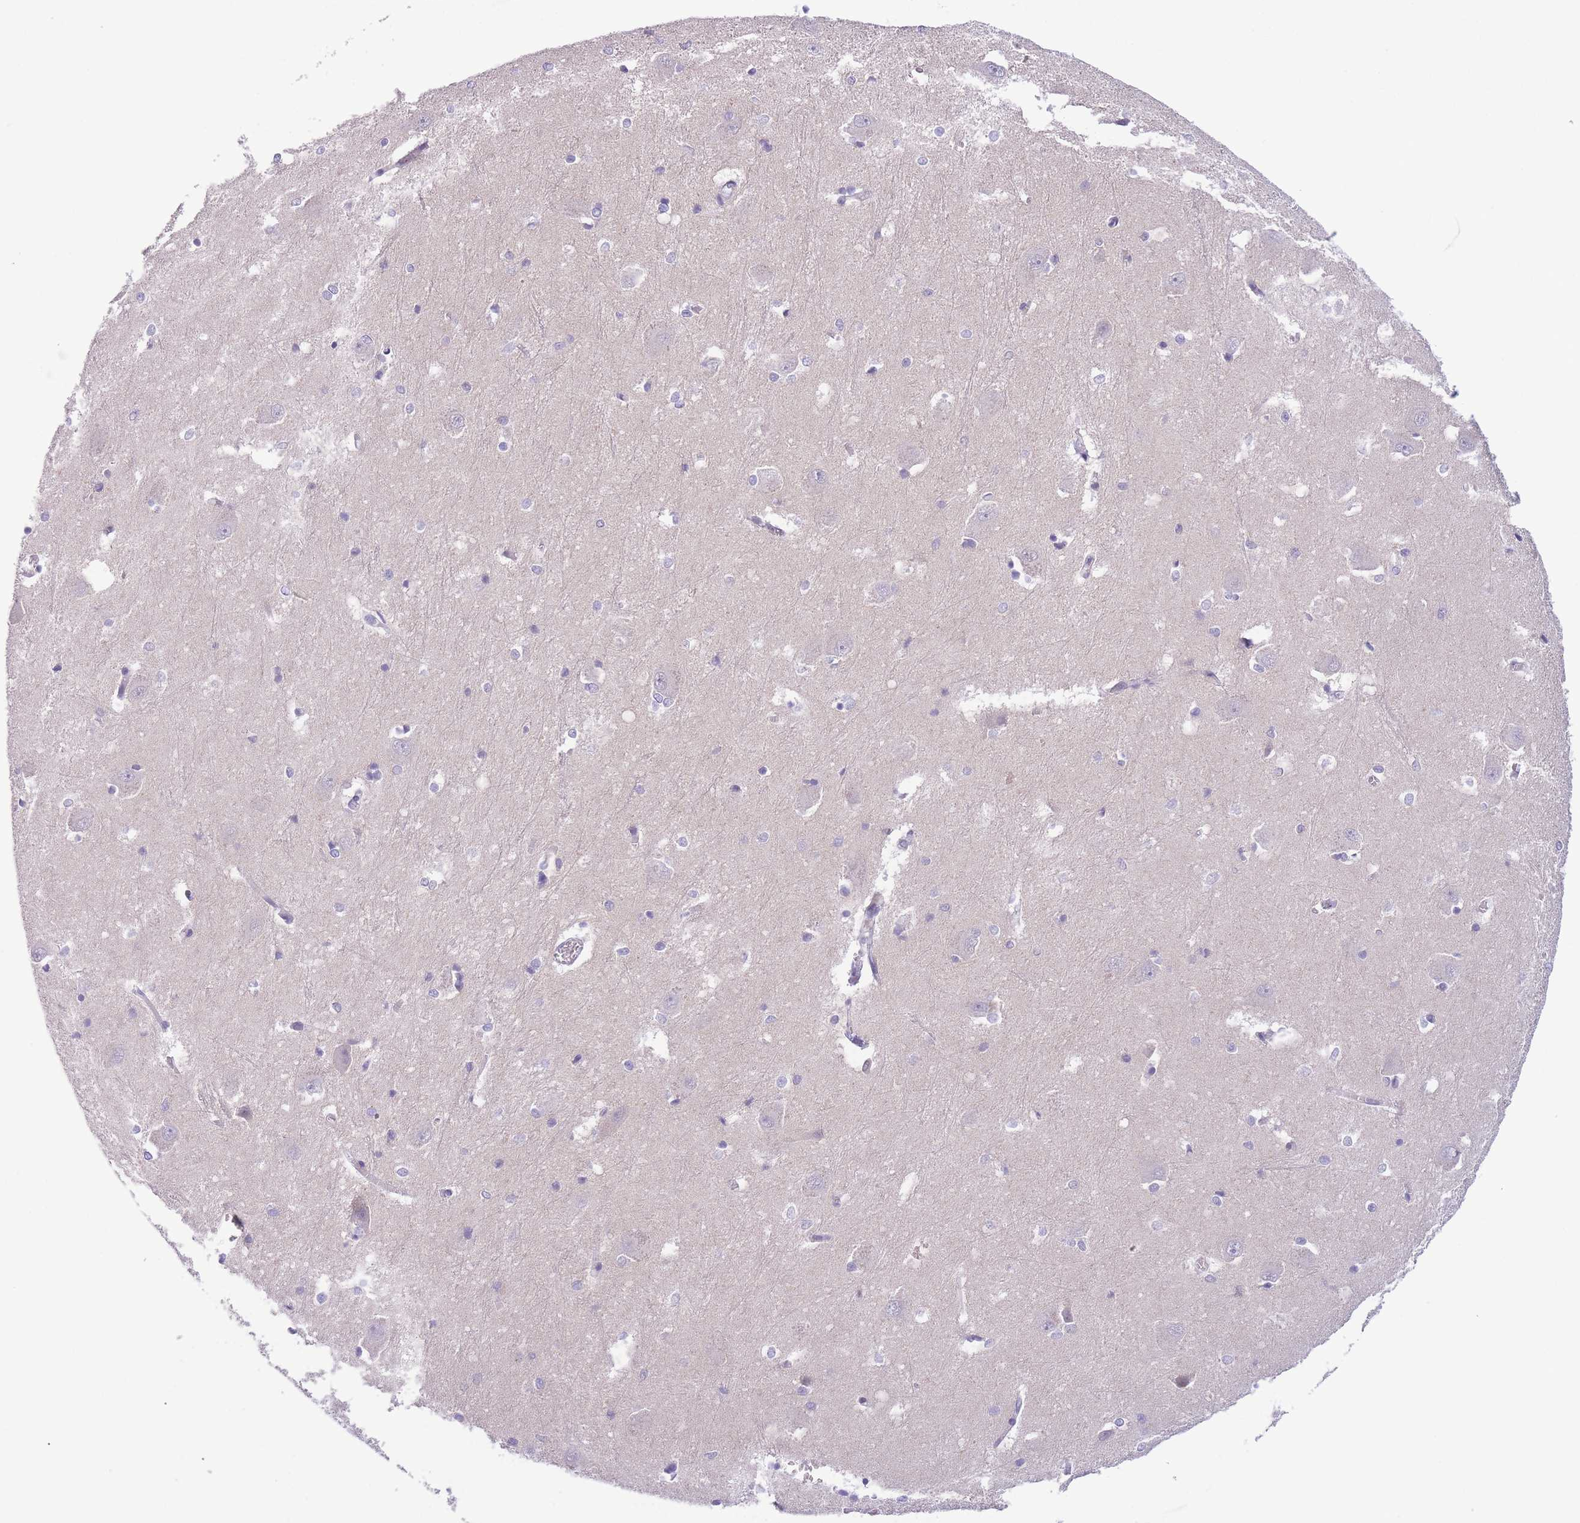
{"staining": {"intensity": "negative", "quantity": "none", "location": "none"}, "tissue": "hippocampus", "cell_type": "Glial cells", "image_type": "normal", "snomed": [{"axis": "morphology", "description": "Normal tissue, NOS"}, {"axis": "topography", "description": "Hippocampus"}], "caption": "Immunohistochemical staining of normal hippocampus shows no significant expression in glial cells.", "gene": "C9orf152", "patient": {"sex": "female", "age": 64}}